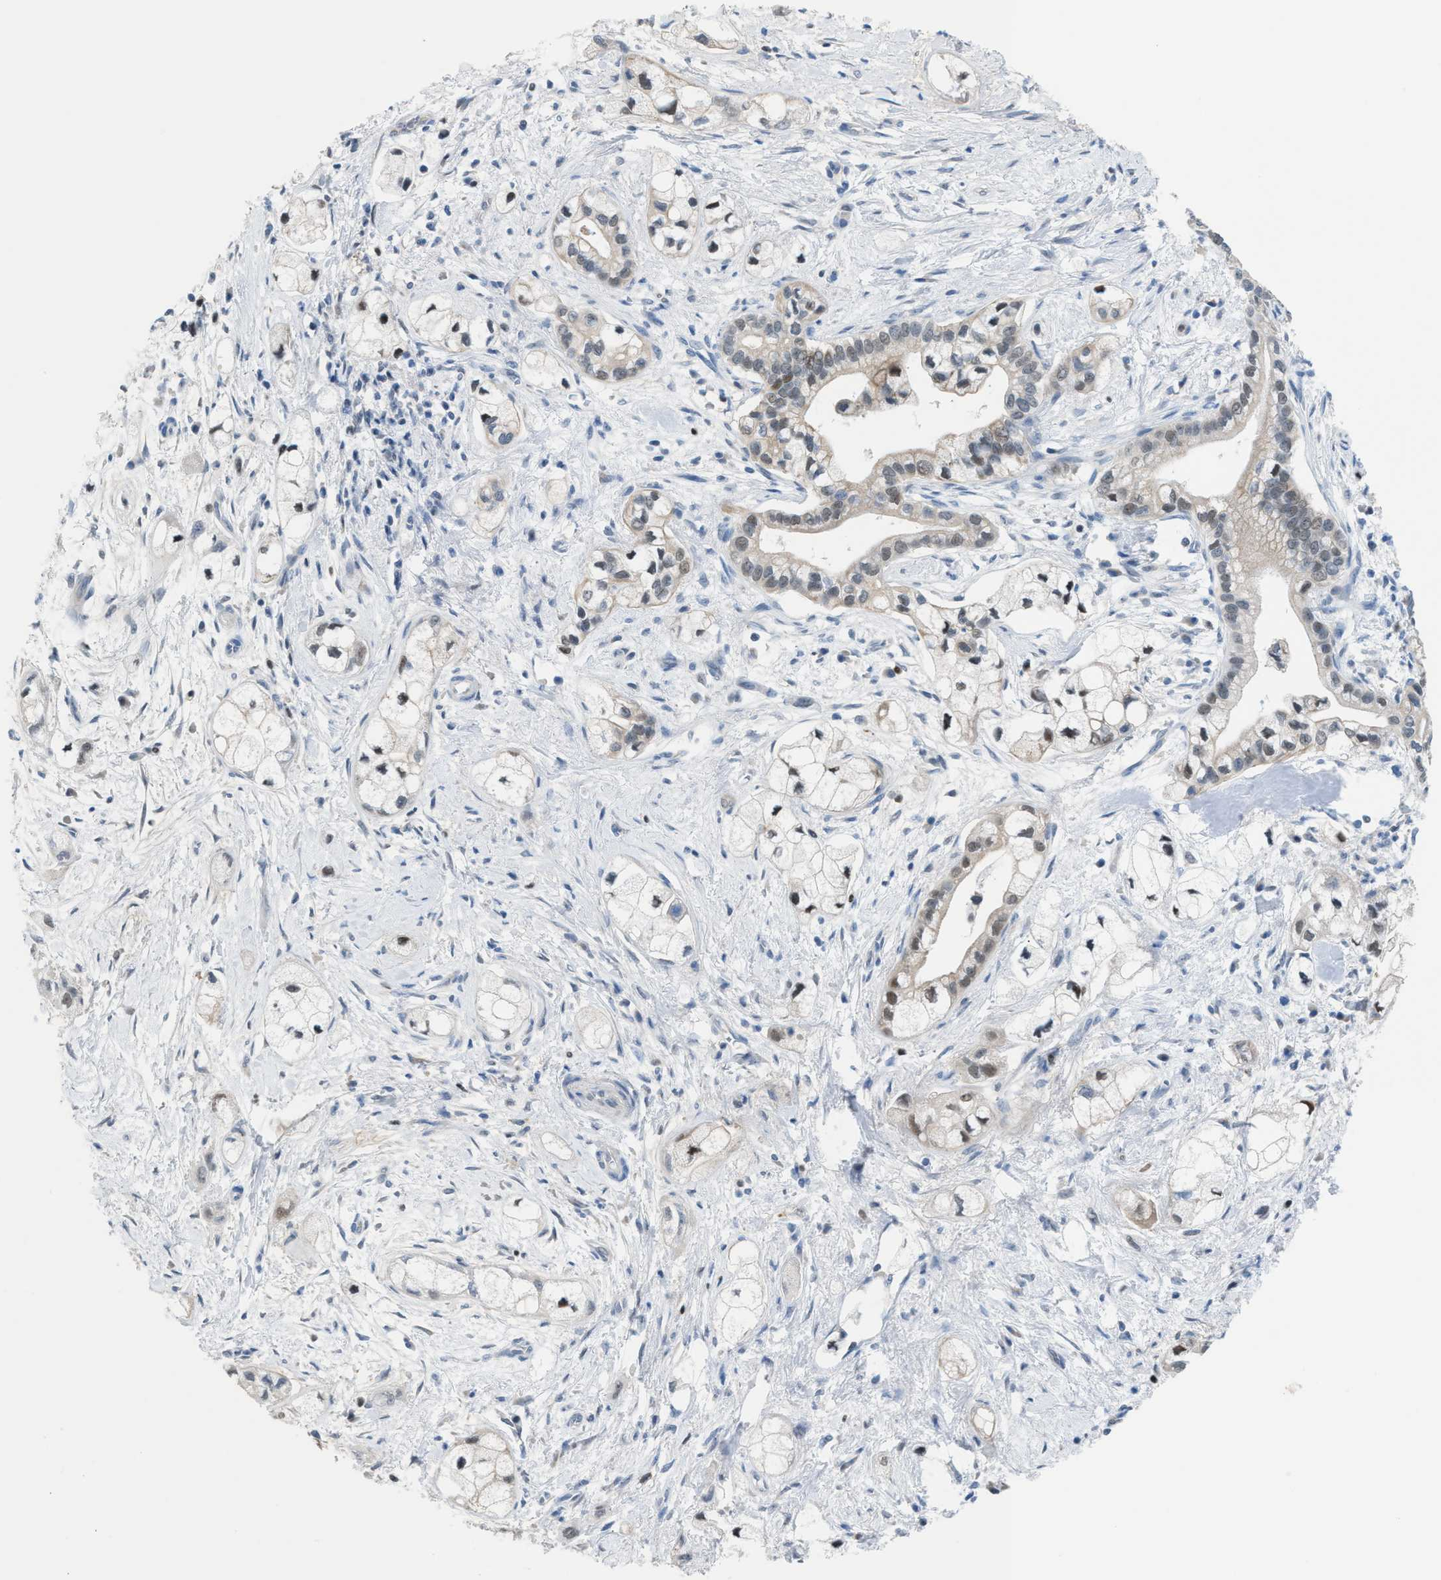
{"staining": {"intensity": "weak", "quantity": "25%-75%", "location": "nuclear"}, "tissue": "pancreatic cancer", "cell_type": "Tumor cells", "image_type": "cancer", "snomed": [{"axis": "morphology", "description": "Adenocarcinoma, NOS"}, {"axis": "topography", "description": "Pancreas"}], "caption": "Weak nuclear protein positivity is seen in approximately 25%-75% of tumor cells in pancreatic cancer (adenocarcinoma). The staining is performed using DAB brown chromogen to label protein expression. The nuclei are counter-stained blue using hematoxylin.", "gene": "PPM1D", "patient": {"sex": "male", "age": 74}}